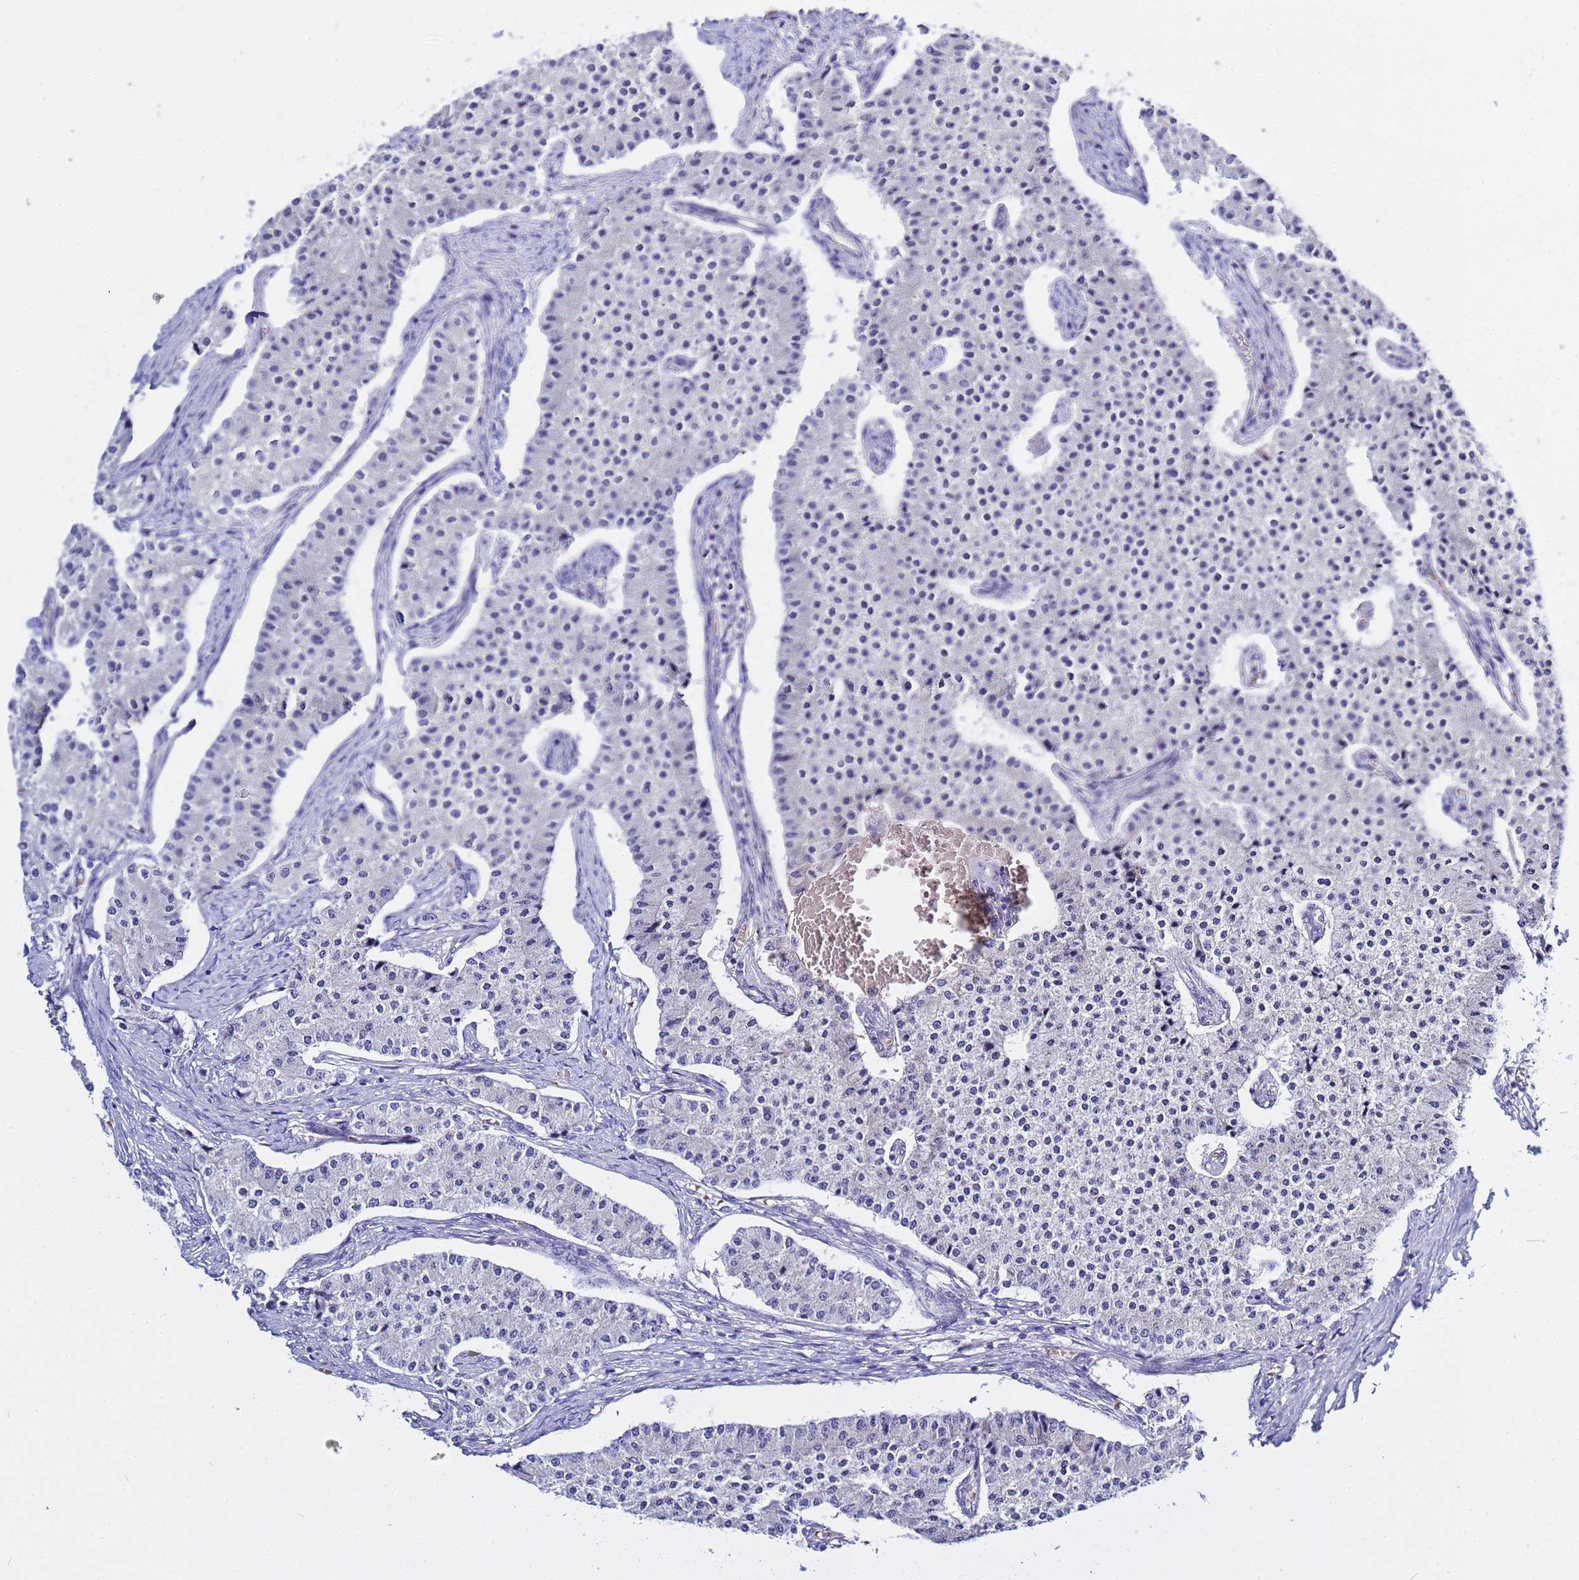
{"staining": {"intensity": "negative", "quantity": "none", "location": "none"}, "tissue": "carcinoid", "cell_type": "Tumor cells", "image_type": "cancer", "snomed": [{"axis": "morphology", "description": "Carcinoid, malignant, NOS"}, {"axis": "topography", "description": "Colon"}], "caption": "Carcinoid was stained to show a protein in brown. There is no significant positivity in tumor cells.", "gene": "USP18", "patient": {"sex": "female", "age": 52}}